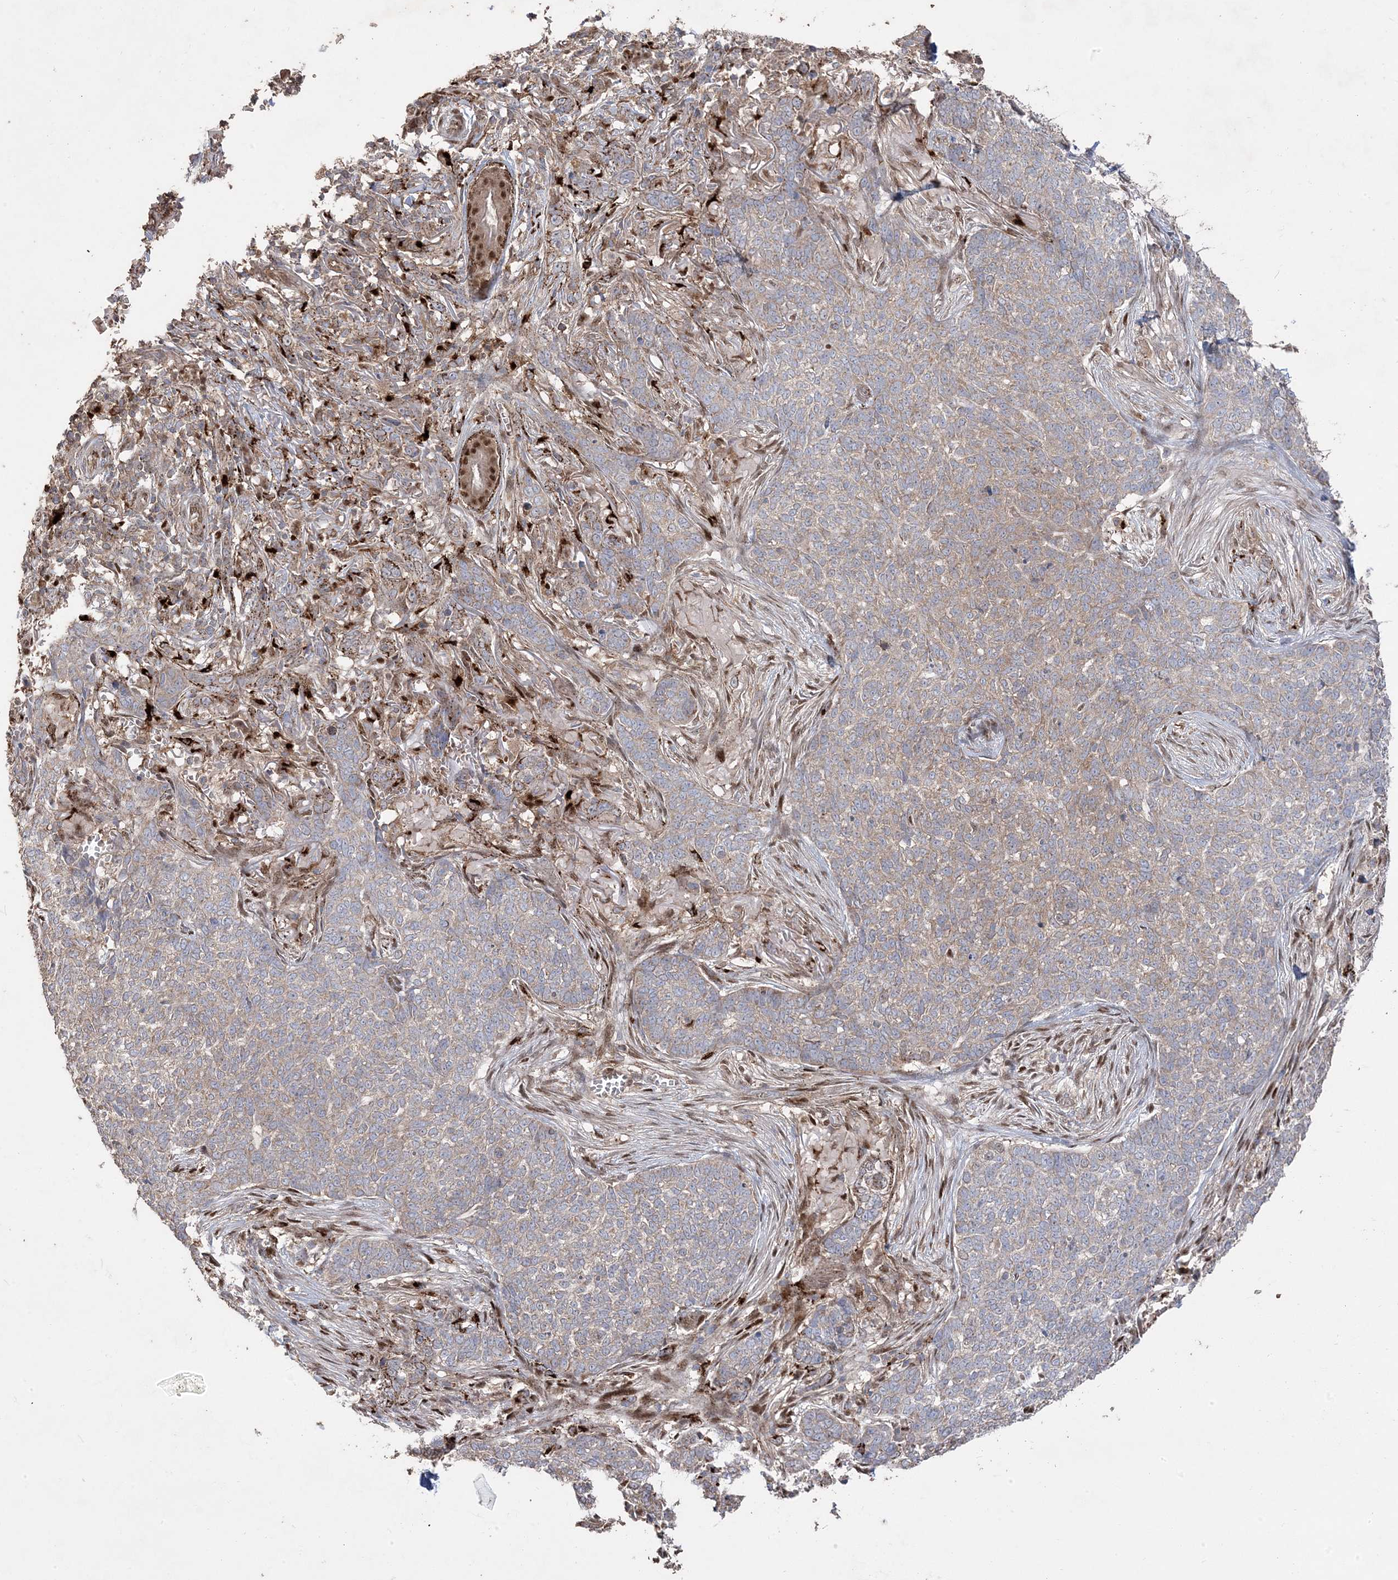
{"staining": {"intensity": "moderate", "quantity": "25%-75%", "location": "cytoplasmic/membranous"}, "tissue": "skin cancer", "cell_type": "Tumor cells", "image_type": "cancer", "snomed": [{"axis": "morphology", "description": "Basal cell carcinoma"}, {"axis": "topography", "description": "Skin"}], "caption": "A brown stain labels moderate cytoplasmic/membranous expression of a protein in human skin cancer (basal cell carcinoma) tumor cells.", "gene": "PPOX", "patient": {"sex": "male", "age": 85}}